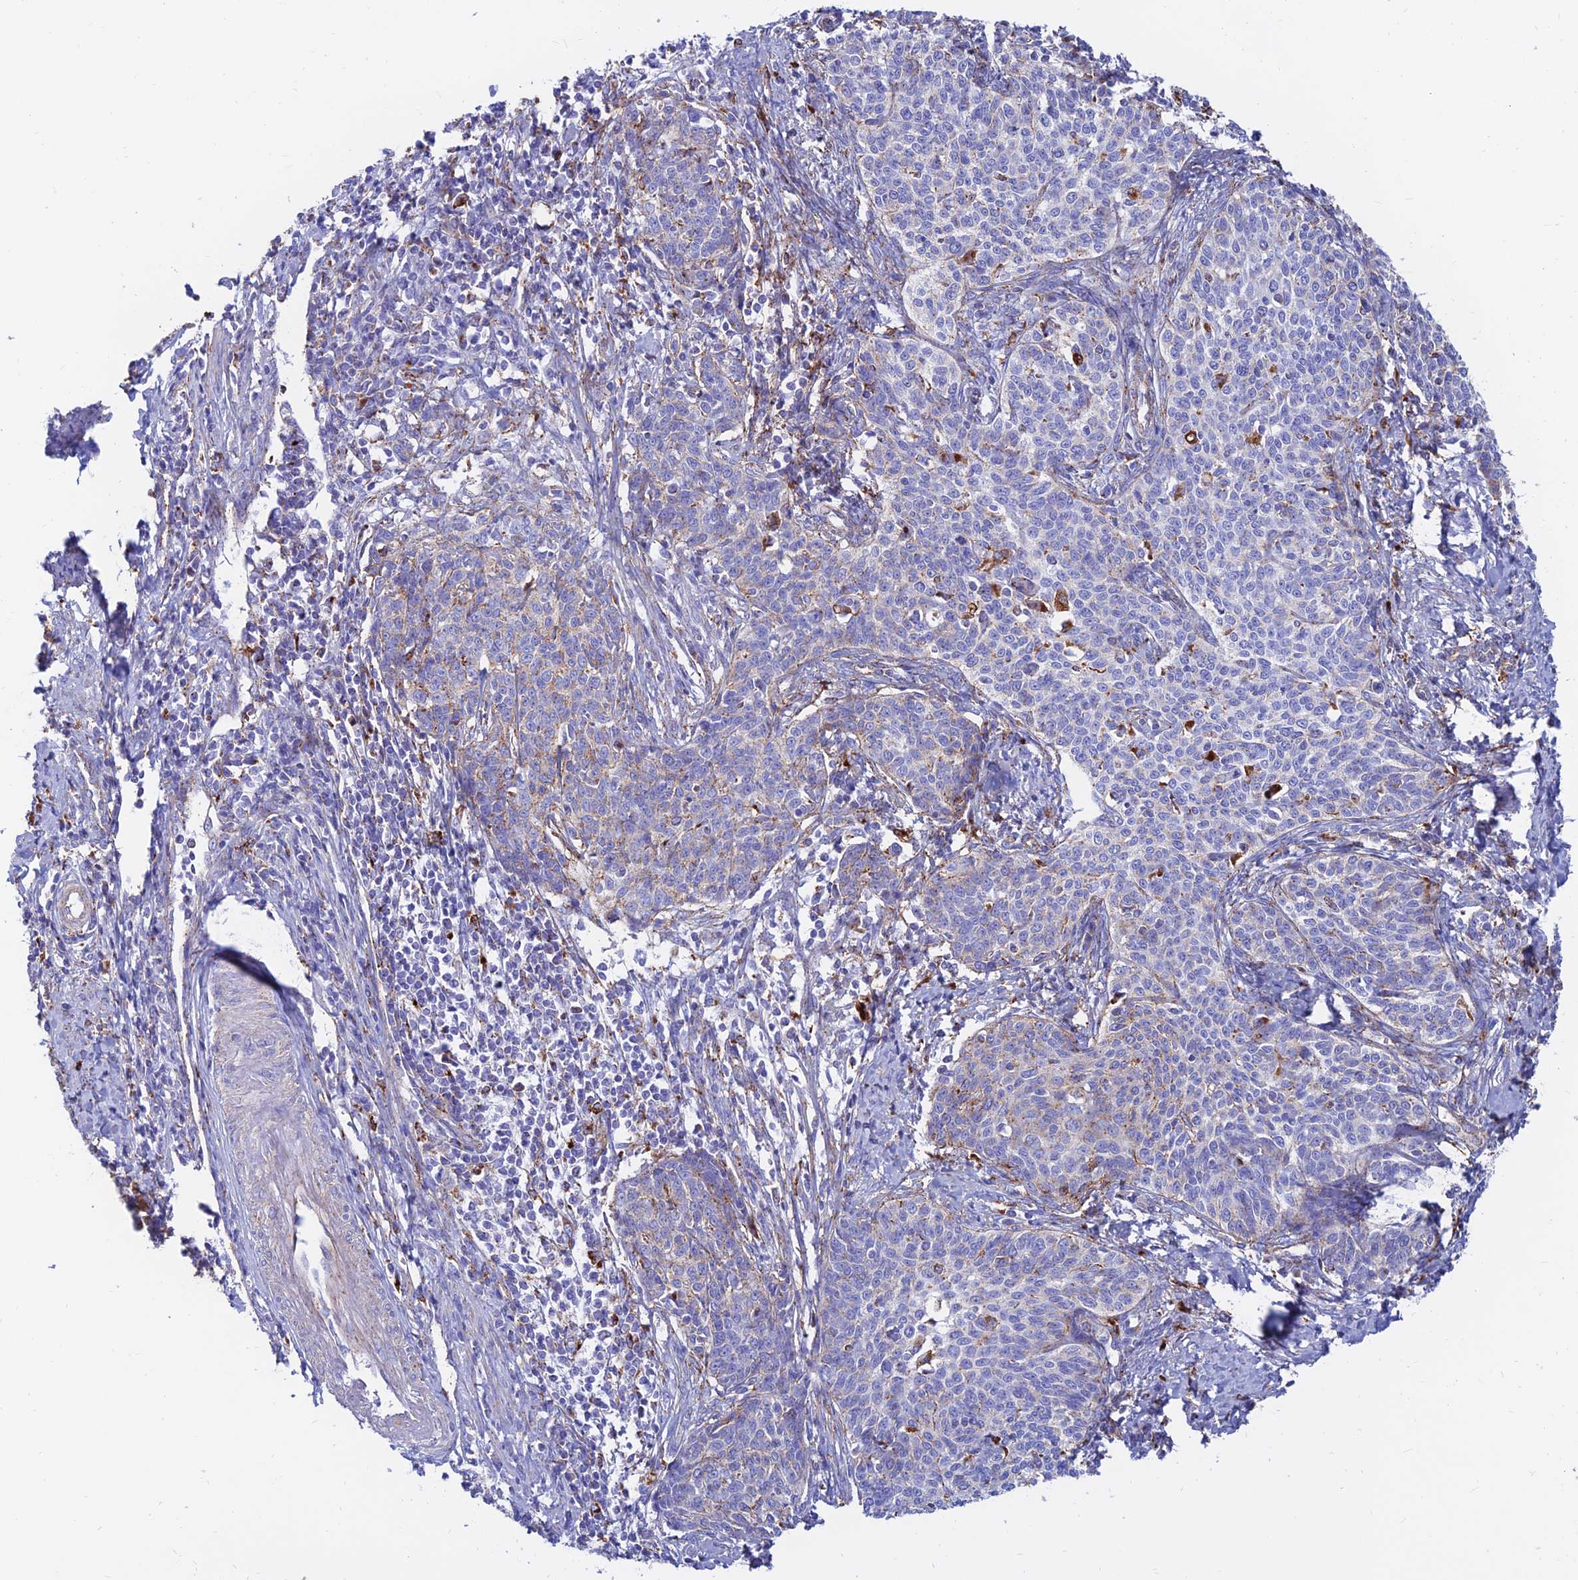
{"staining": {"intensity": "weak", "quantity": "<25%", "location": "cytoplasmic/membranous"}, "tissue": "cervical cancer", "cell_type": "Tumor cells", "image_type": "cancer", "snomed": [{"axis": "morphology", "description": "Squamous cell carcinoma, NOS"}, {"axis": "topography", "description": "Cervix"}], "caption": "Immunohistochemical staining of squamous cell carcinoma (cervical) displays no significant positivity in tumor cells. (Stains: DAB (3,3'-diaminobenzidine) immunohistochemistry with hematoxylin counter stain, Microscopy: brightfield microscopy at high magnification).", "gene": "SPNS1", "patient": {"sex": "female", "age": 39}}